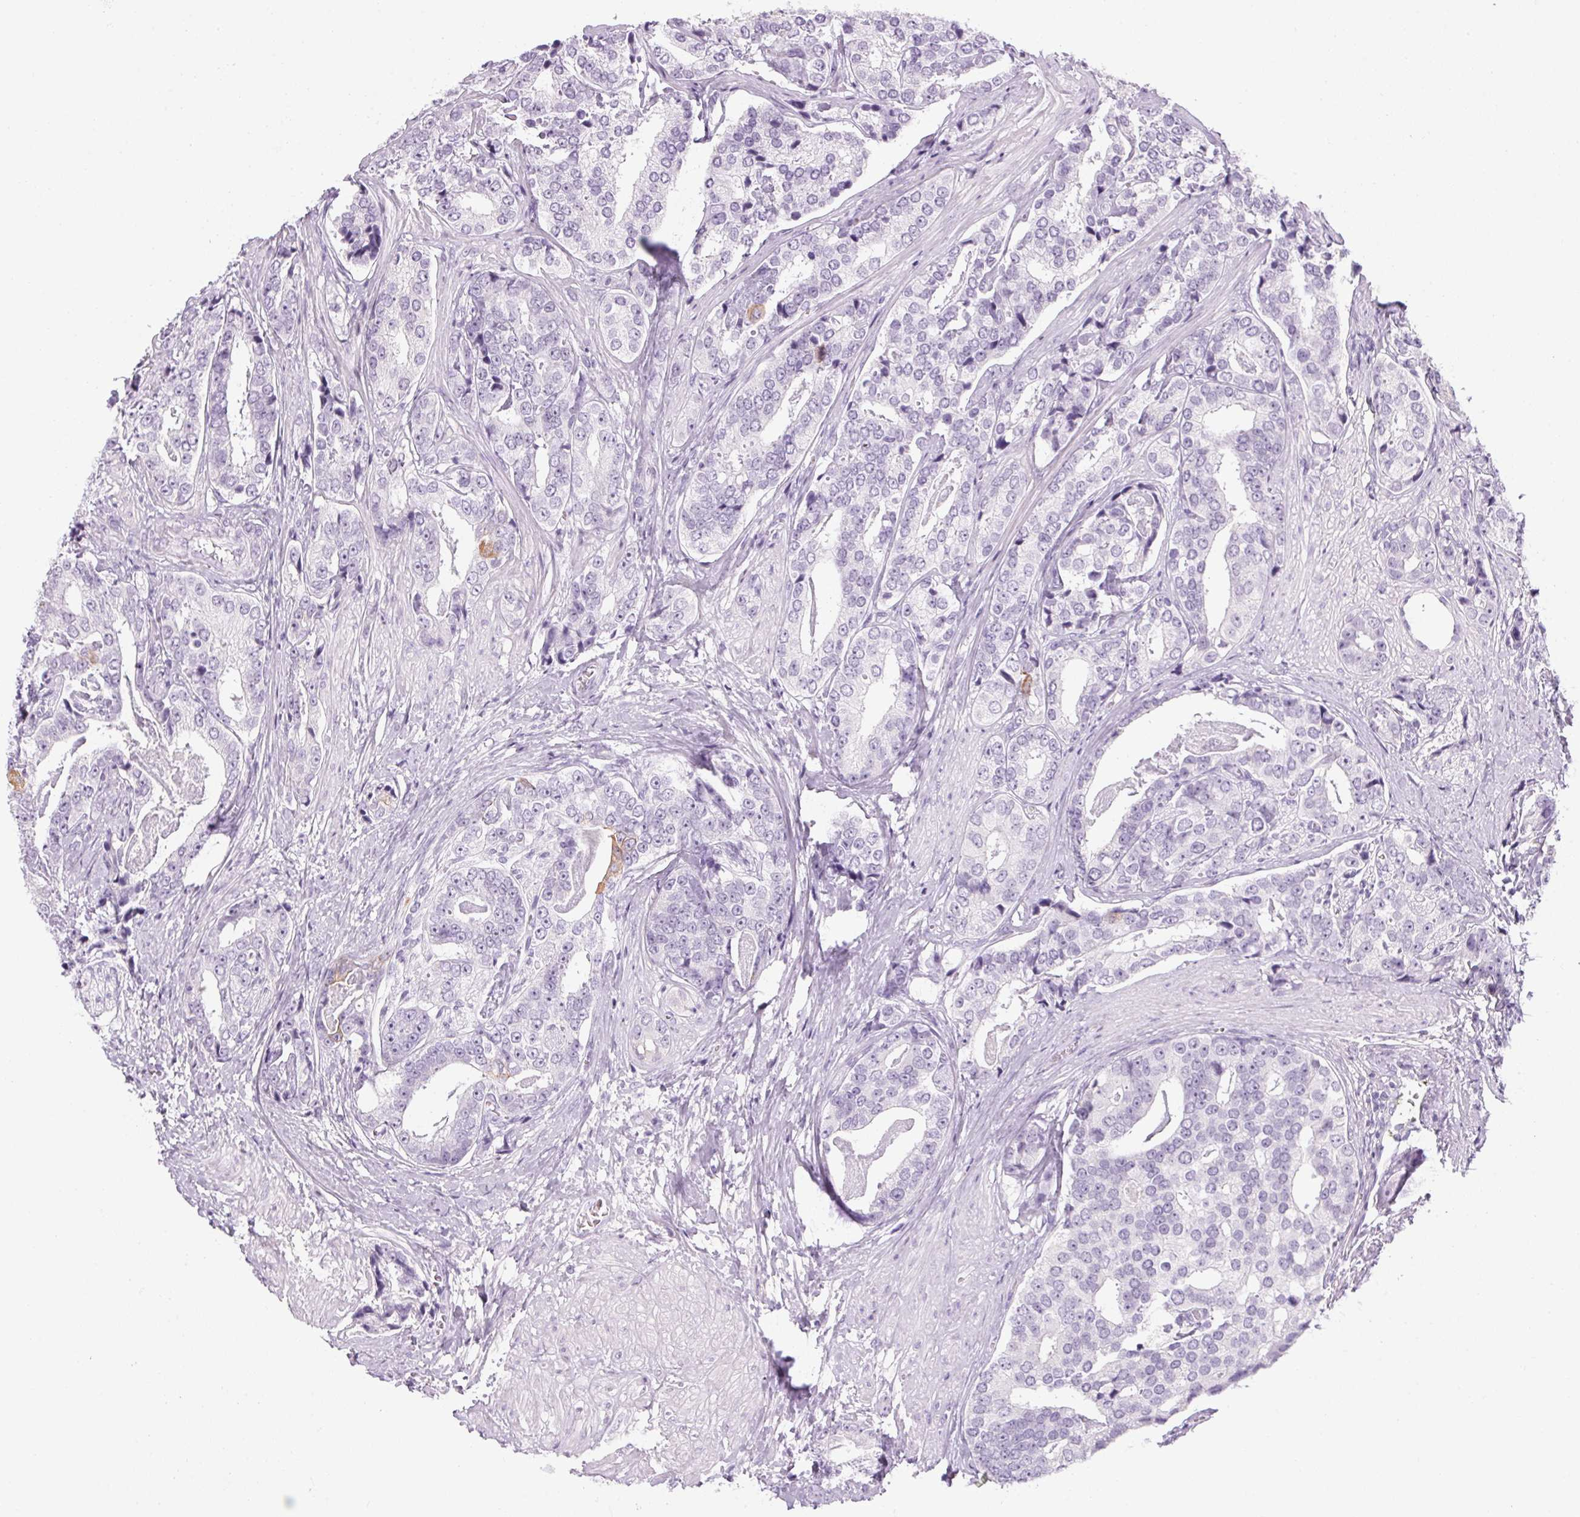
{"staining": {"intensity": "negative", "quantity": "none", "location": "none"}, "tissue": "prostate cancer", "cell_type": "Tumor cells", "image_type": "cancer", "snomed": [{"axis": "morphology", "description": "Adenocarcinoma, High grade"}, {"axis": "topography", "description": "Prostate"}], "caption": "An image of human prostate high-grade adenocarcinoma is negative for staining in tumor cells.", "gene": "RPTN", "patient": {"sex": "male", "age": 71}}